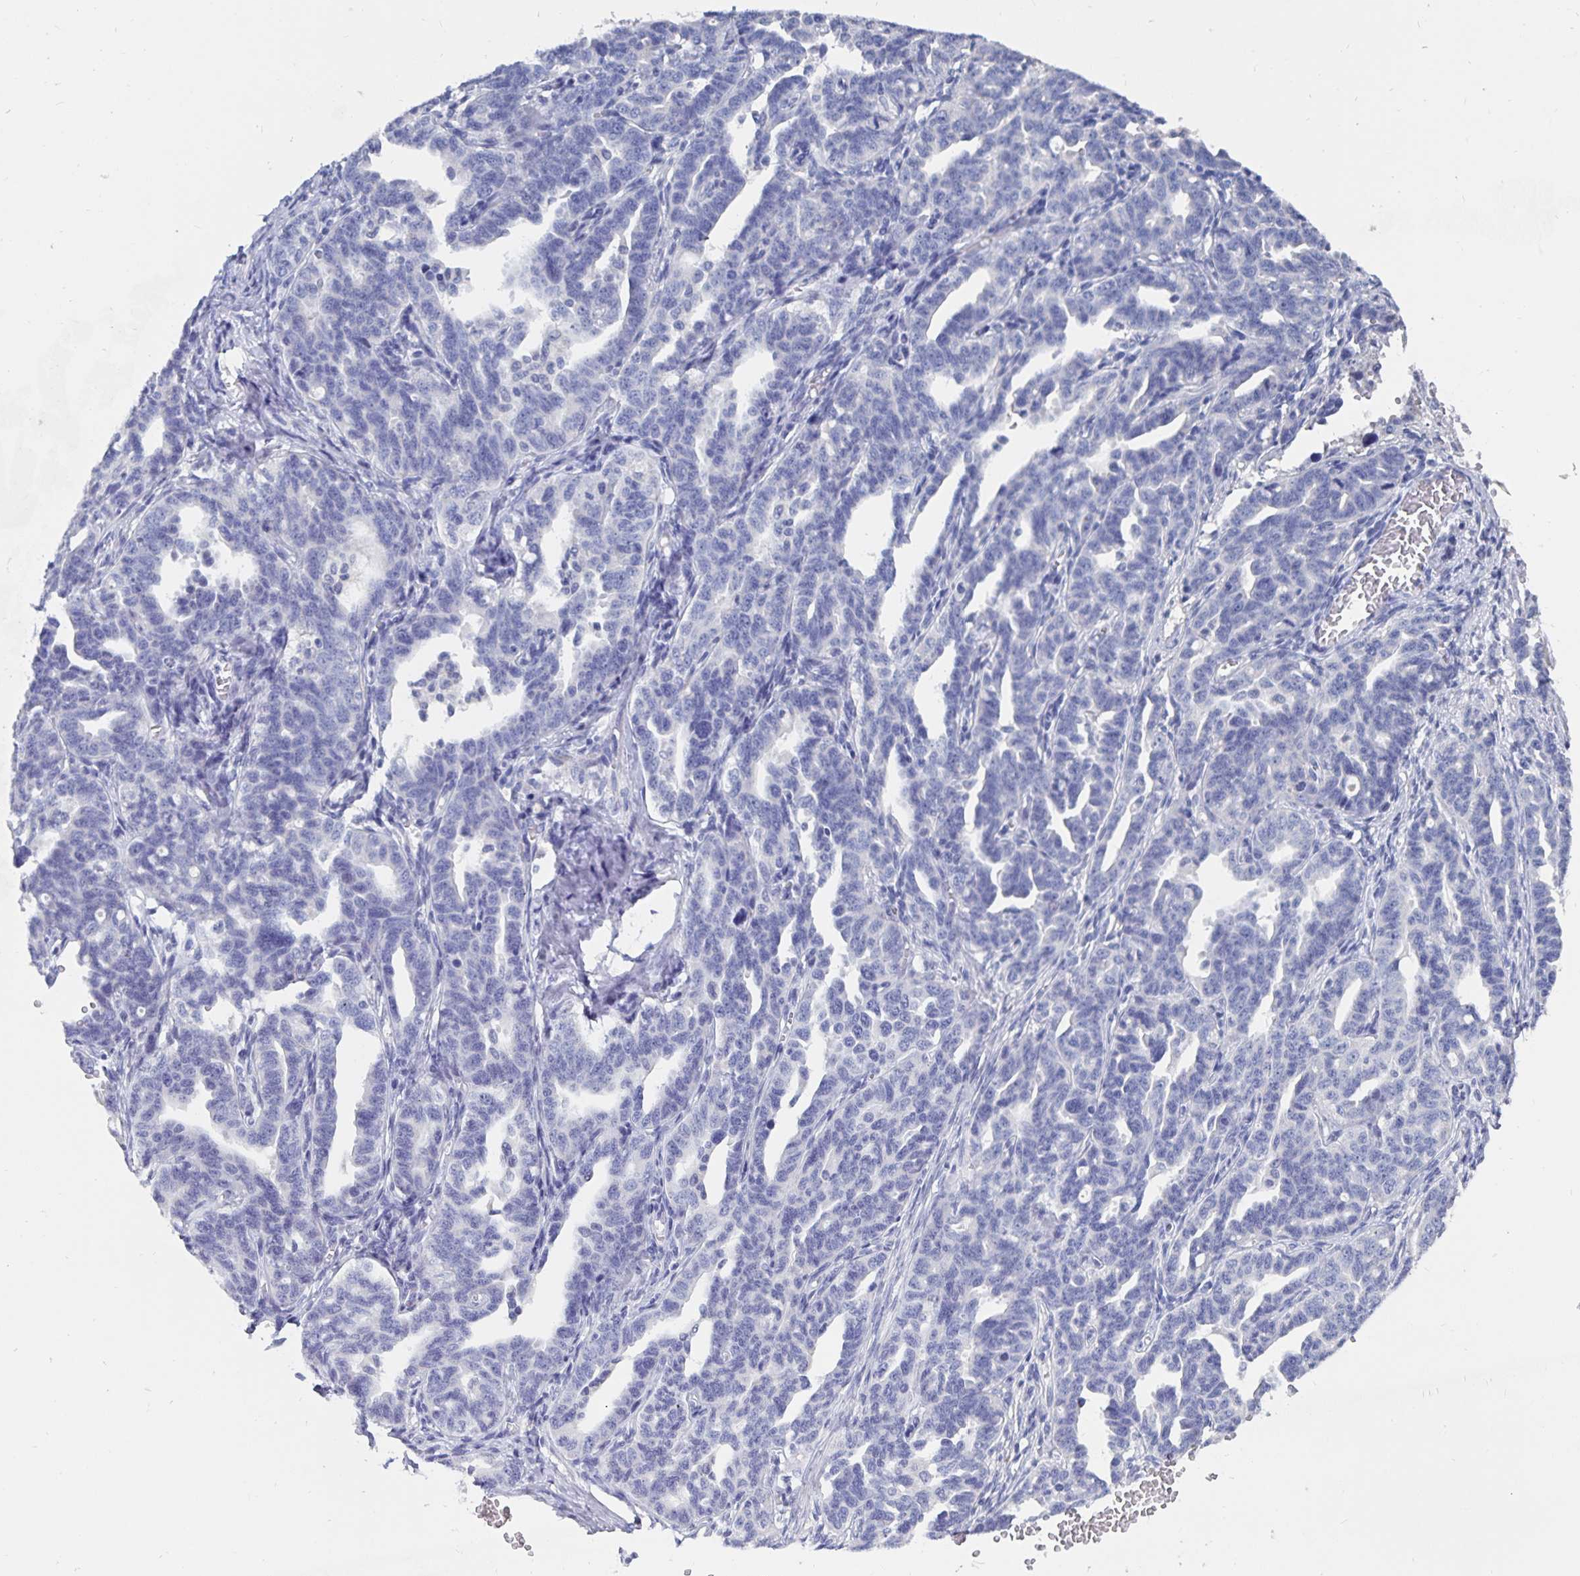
{"staining": {"intensity": "negative", "quantity": "none", "location": "none"}, "tissue": "ovarian cancer", "cell_type": "Tumor cells", "image_type": "cancer", "snomed": [{"axis": "morphology", "description": "Cystadenocarcinoma, serous, NOS"}, {"axis": "topography", "description": "Ovary"}], "caption": "Ovarian cancer stained for a protein using immunohistochemistry exhibits no positivity tumor cells.", "gene": "CFAP69", "patient": {"sex": "female", "age": 69}}